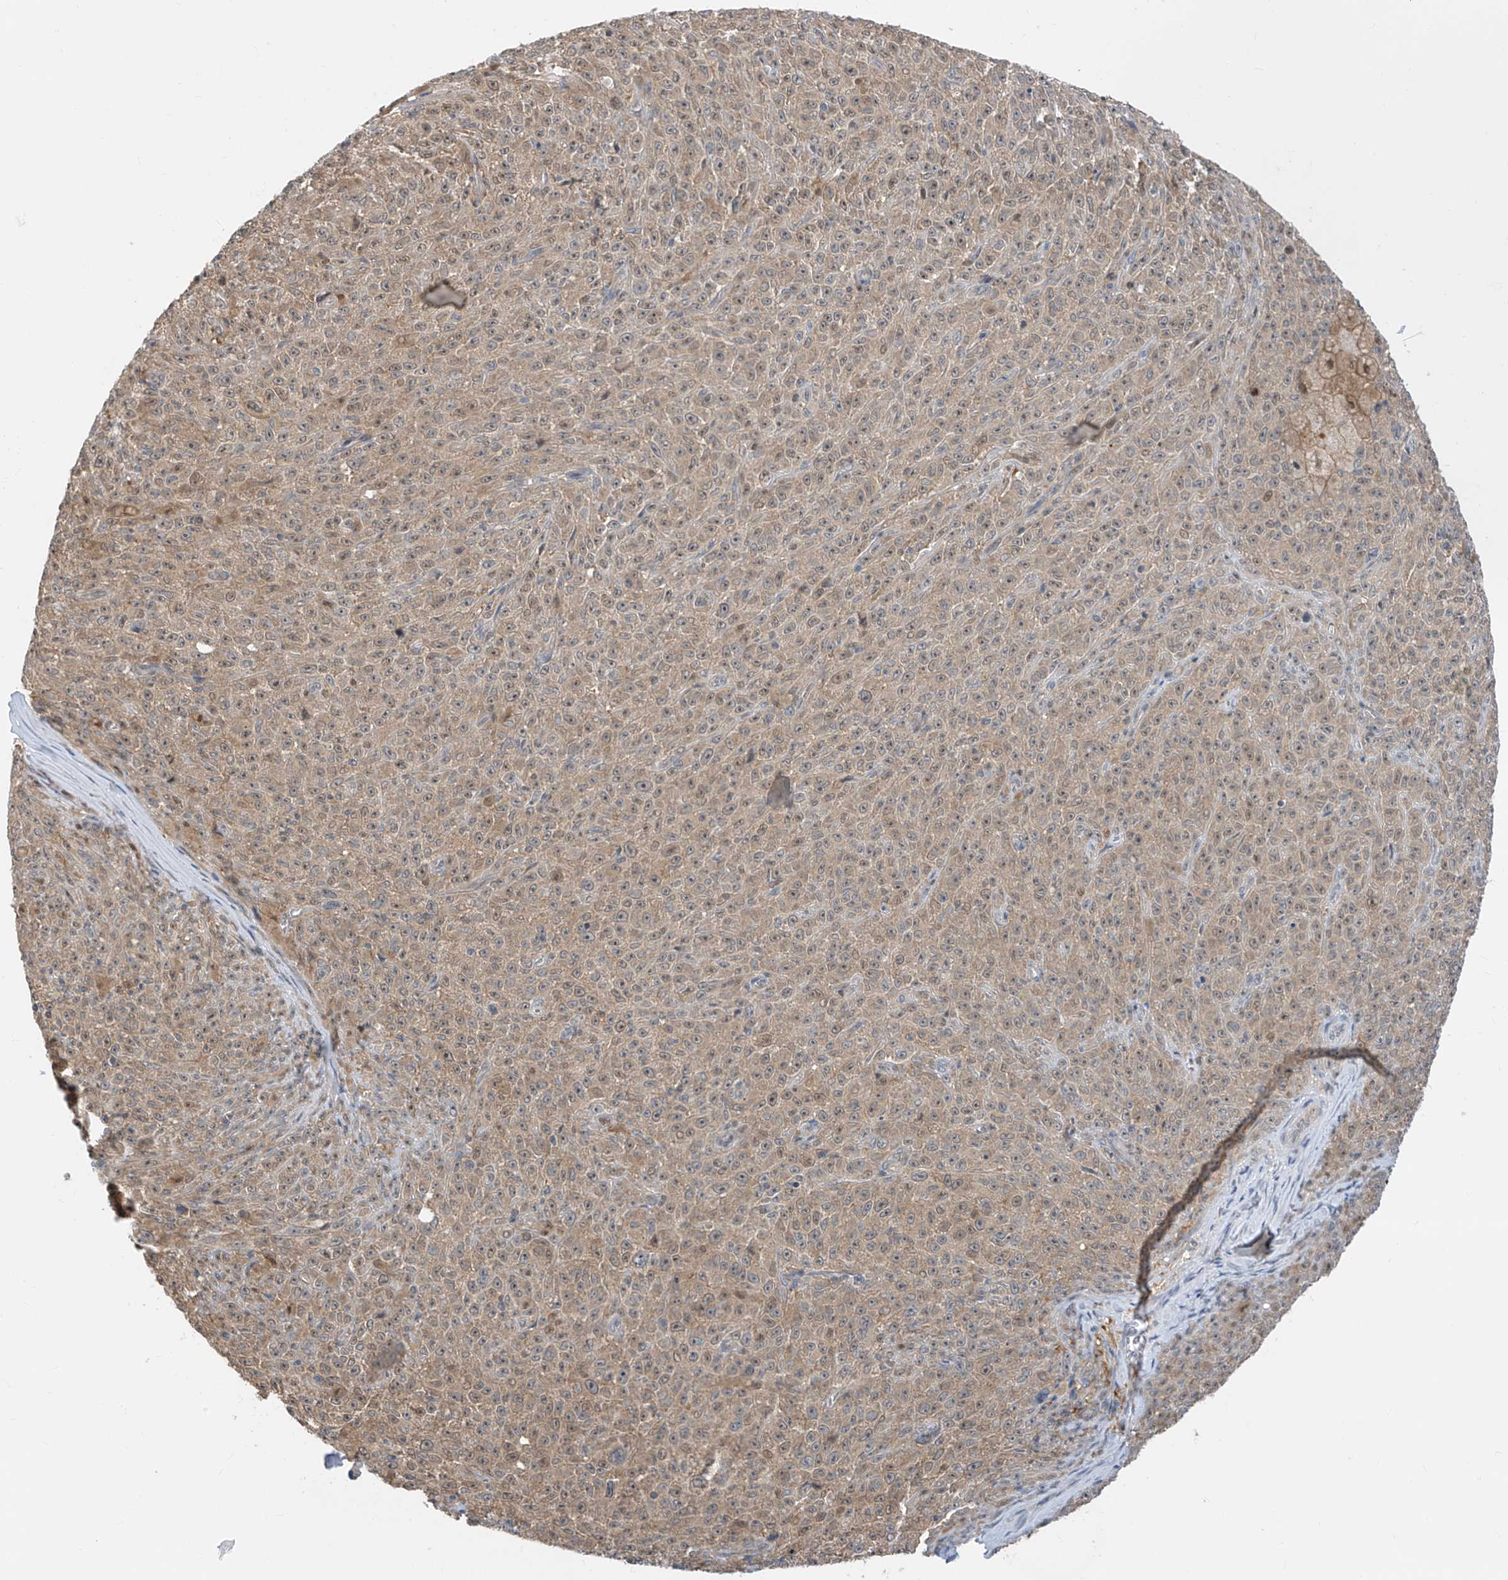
{"staining": {"intensity": "weak", "quantity": ">75%", "location": "cytoplasmic/membranous"}, "tissue": "melanoma", "cell_type": "Tumor cells", "image_type": "cancer", "snomed": [{"axis": "morphology", "description": "Malignant melanoma, NOS"}, {"axis": "topography", "description": "Skin"}], "caption": "High-magnification brightfield microscopy of malignant melanoma stained with DAB (3,3'-diaminobenzidine) (brown) and counterstained with hematoxylin (blue). tumor cells exhibit weak cytoplasmic/membranous expression is appreciated in about>75% of cells.", "gene": "TTC38", "patient": {"sex": "female", "age": 82}}